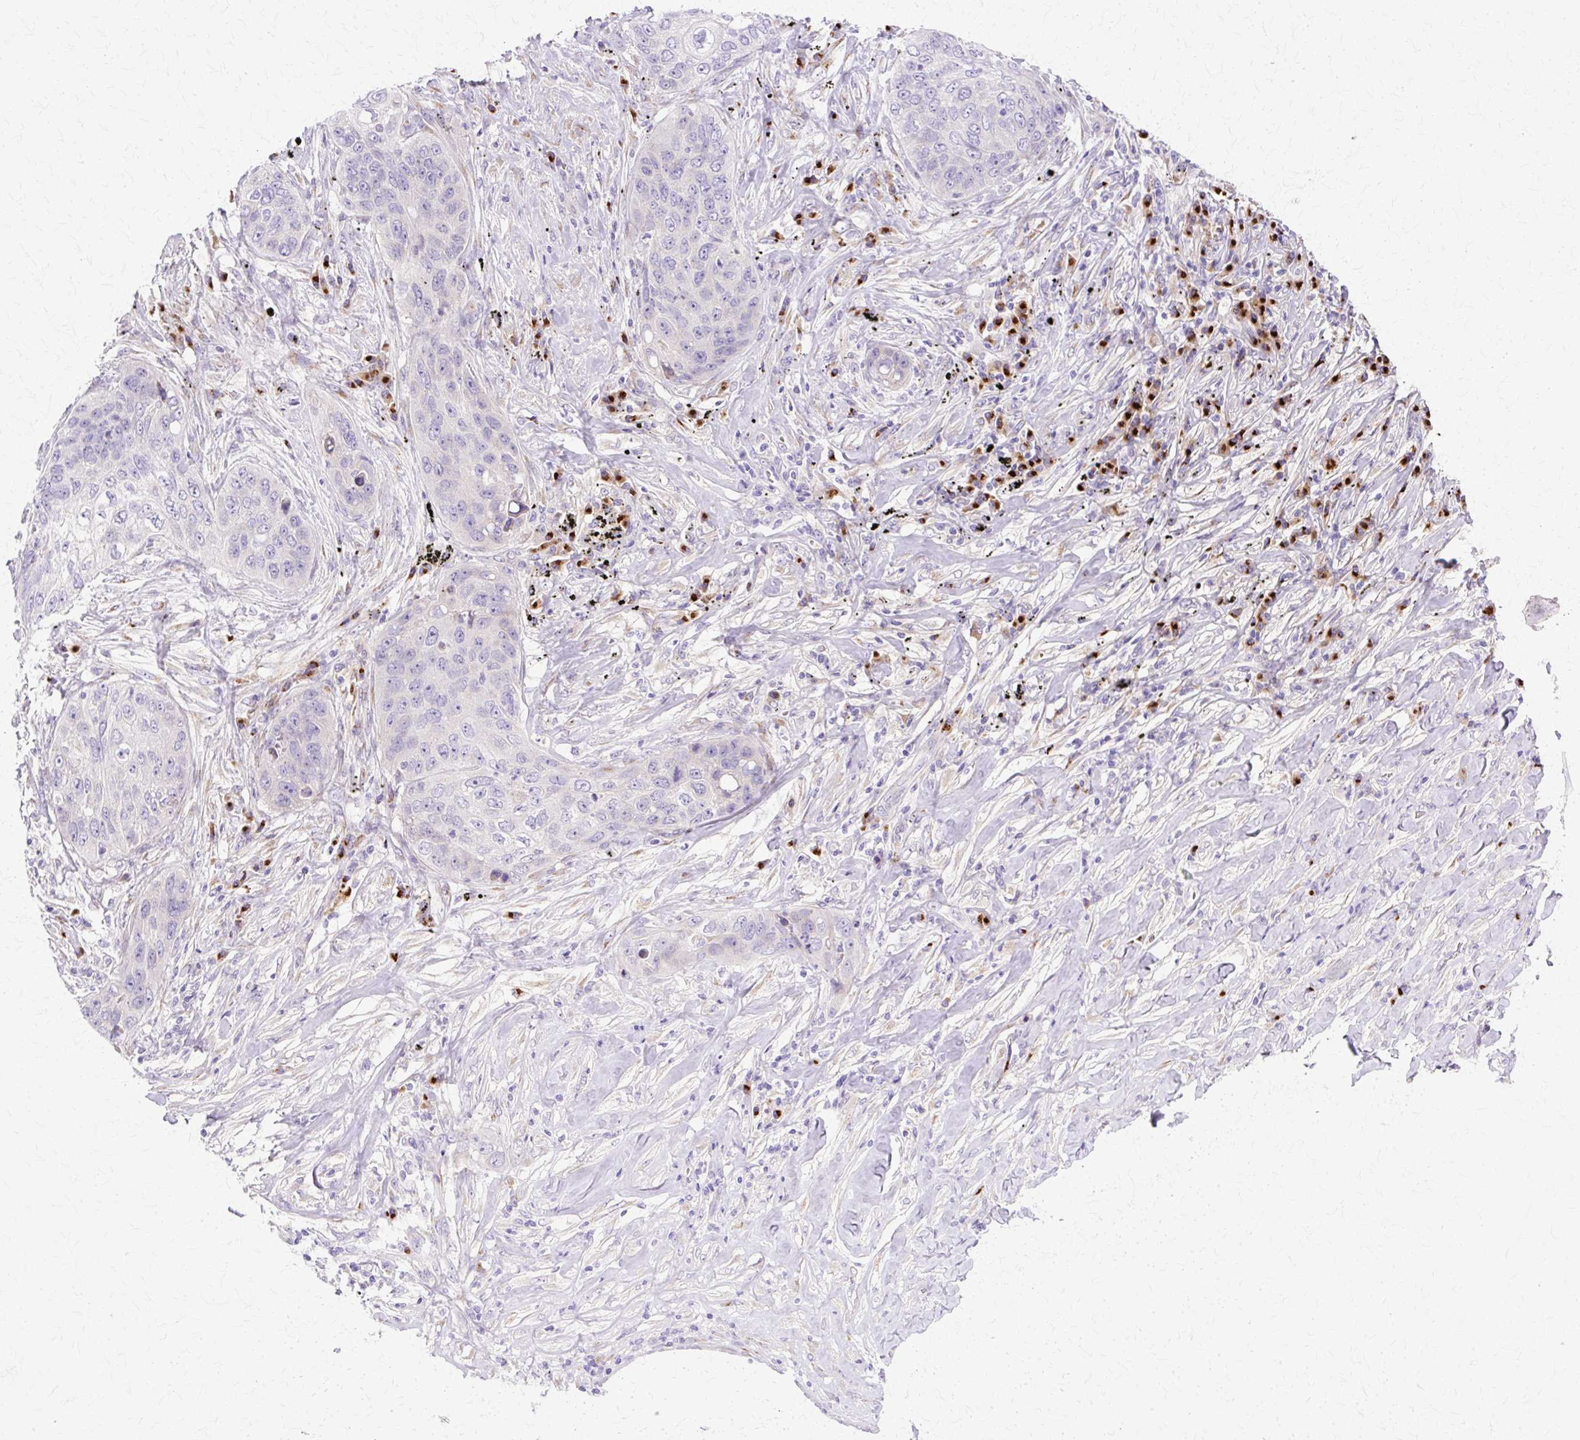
{"staining": {"intensity": "negative", "quantity": "none", "location": "none"}, "tissue": "lung cancer", "cell_type": "Tumor cells", "image_type": "cancer", "snomed": [{"axis": "morphology", "description": "Squamous cell carcinoma, NOS"}, {"axis": "topography", "description": "Lung"}], "caption": "DAB immunohistochemical staining of human lung cancer (squamous cell carcinoma) exhibits no significant staining in tumor cells.", "gene": "TBC1D3G", "patient": {"sex": "female", "age": 63}}